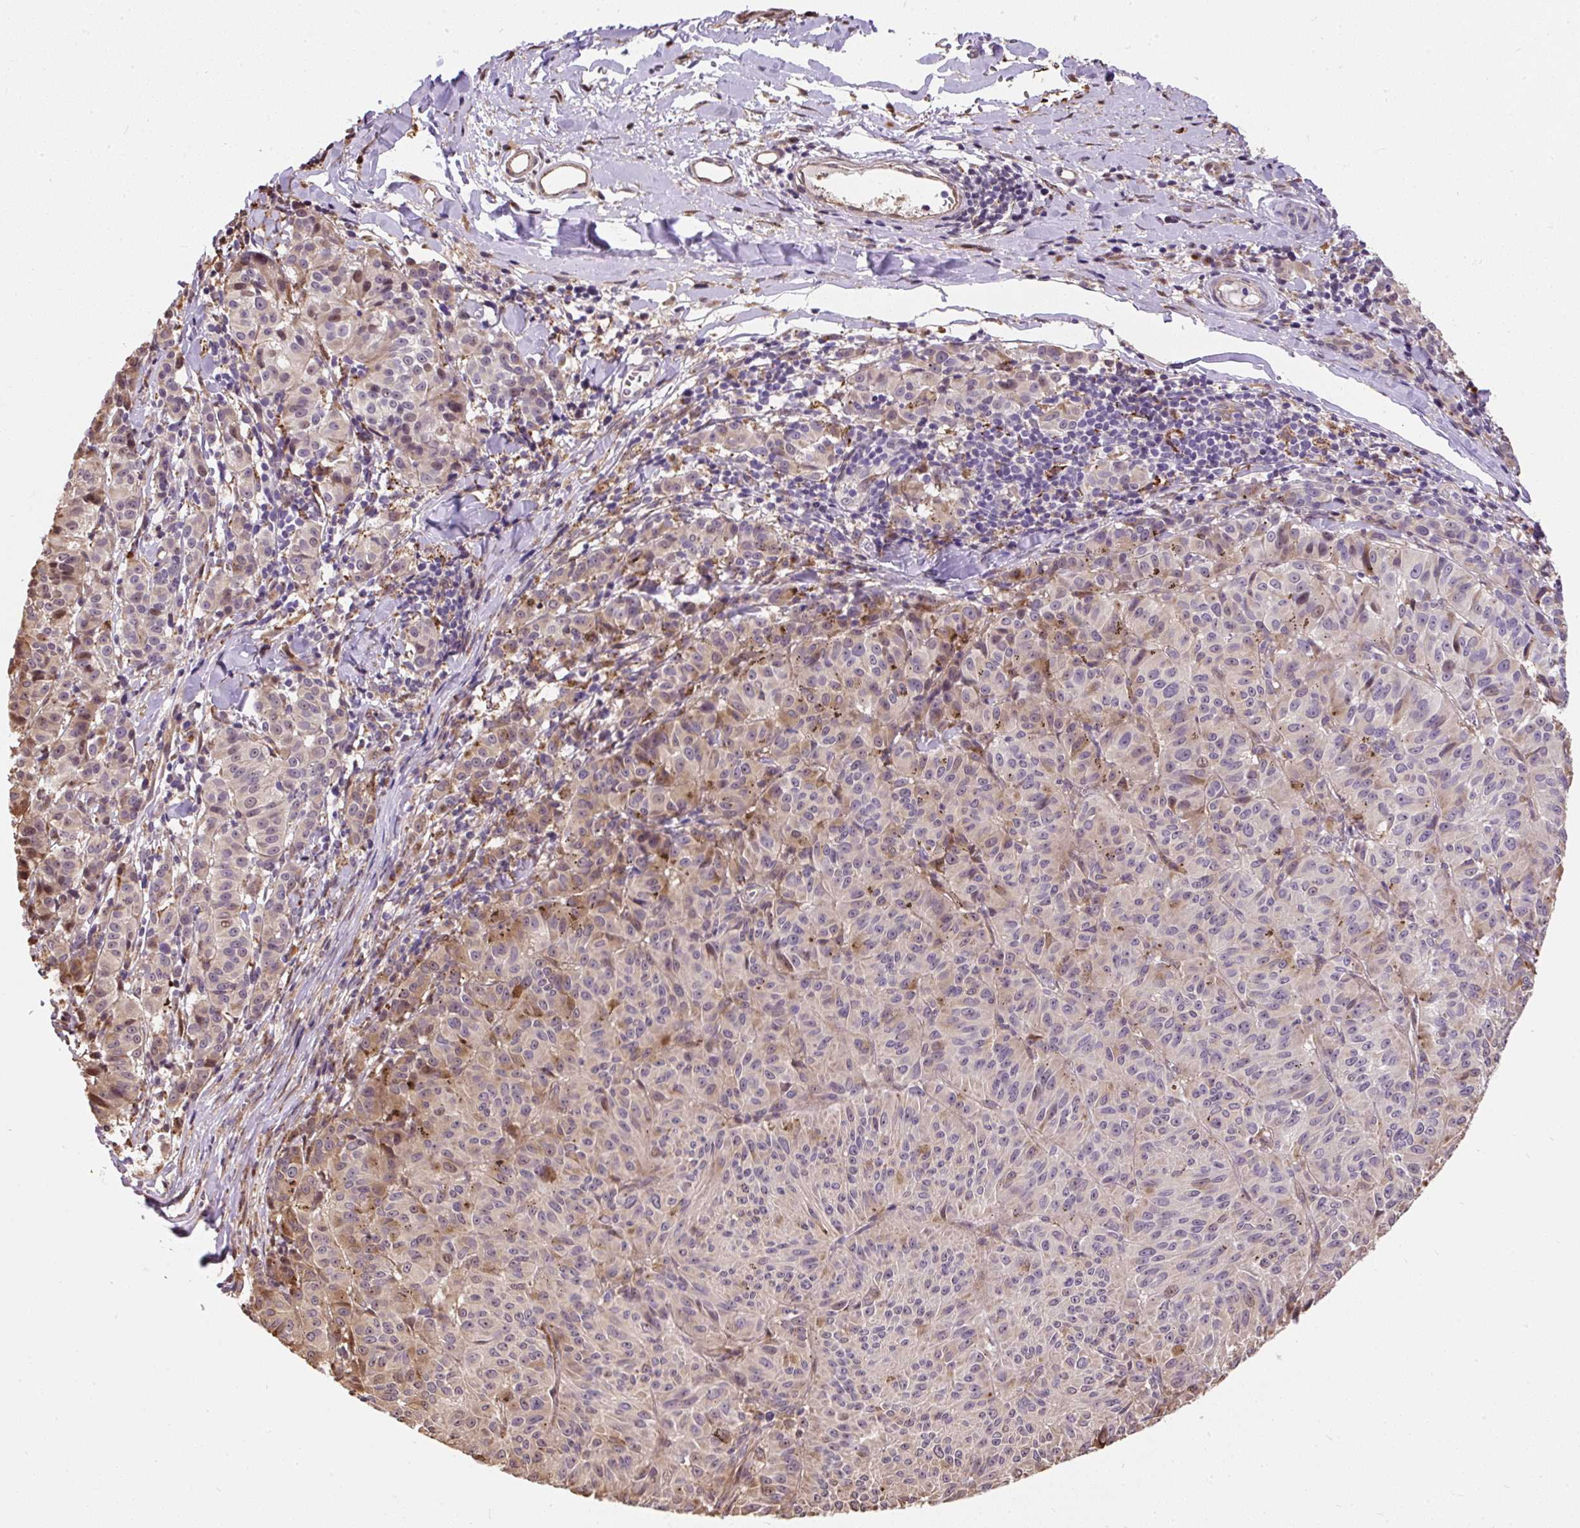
{"staining": {"intensity": "weak", "quantity": "<25%", "location": "cytoplasmic/membranous"}, "tissue": "melanoma", "cell_type": "Tumor cells", "image_type": "cancer", "snomed": [{"axis": "morphology", "description": "Malignant melanoma, NOS"}, {"axis": "topography", "description": "Skin"}], "caption": "Malignant melanoma stained for a protein using IHC shows no expression tumor cells.", "gene": "PUS7L", "patient": {"sex": "female", "age": 72}}